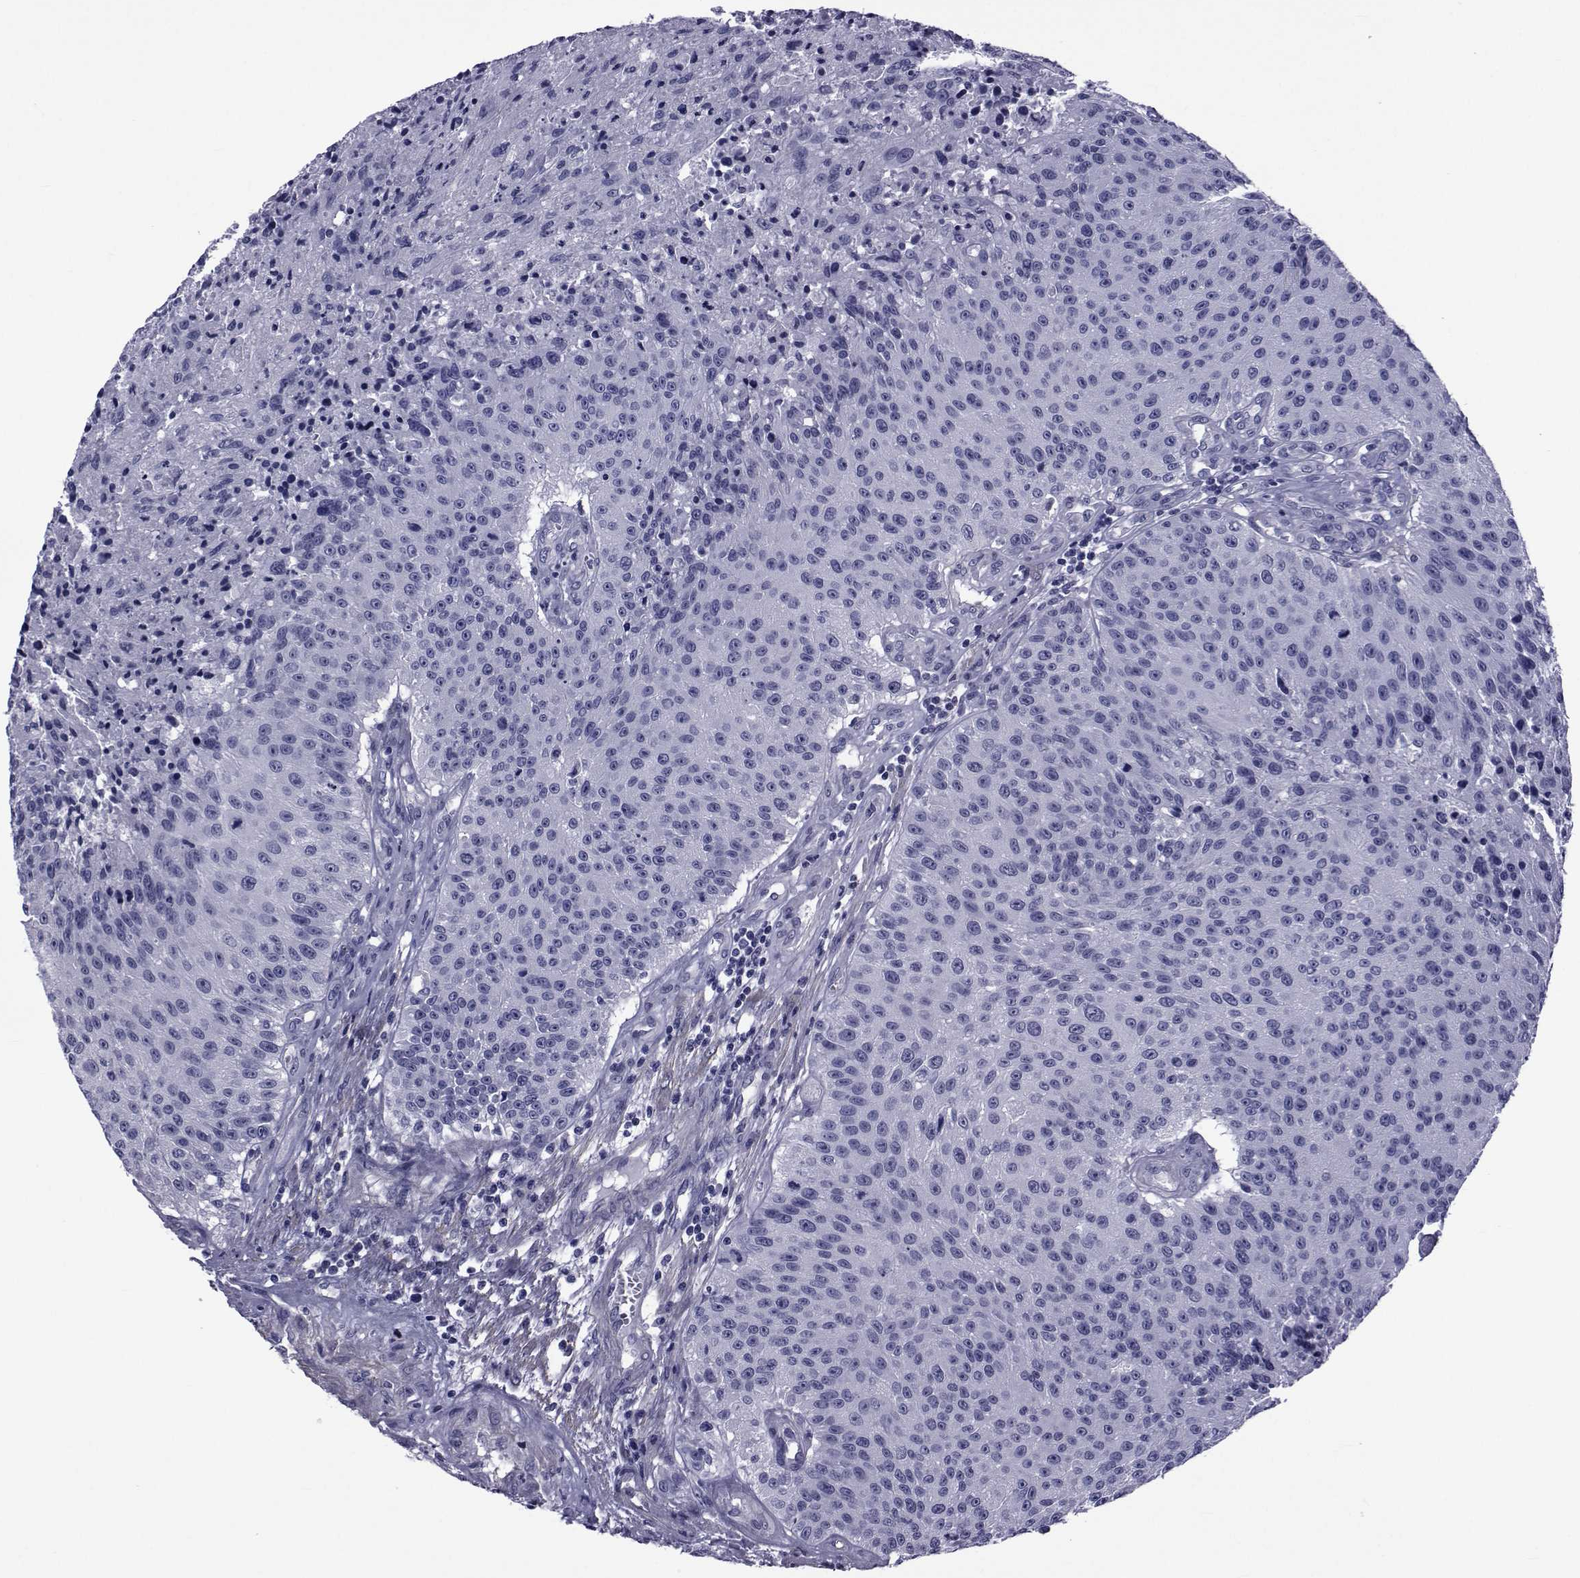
{"staining": {"intensity": "negative", "quantity": "none", "location": "none"}, "tissue": "urothelial cancer", "cell_type": "Tumor cells", "image_type": "cancer", "snomed": [{"axis": "morphology", "description": "Urothelial carcinoma, NOS"}, {"axis": "topography", "description": "Urinary bladder"}], "caption": "Tumor cells show no significant expression in urothelial cancer.", "gene": "GKAP1", "patient": {"sex": "male", "age": 55}}